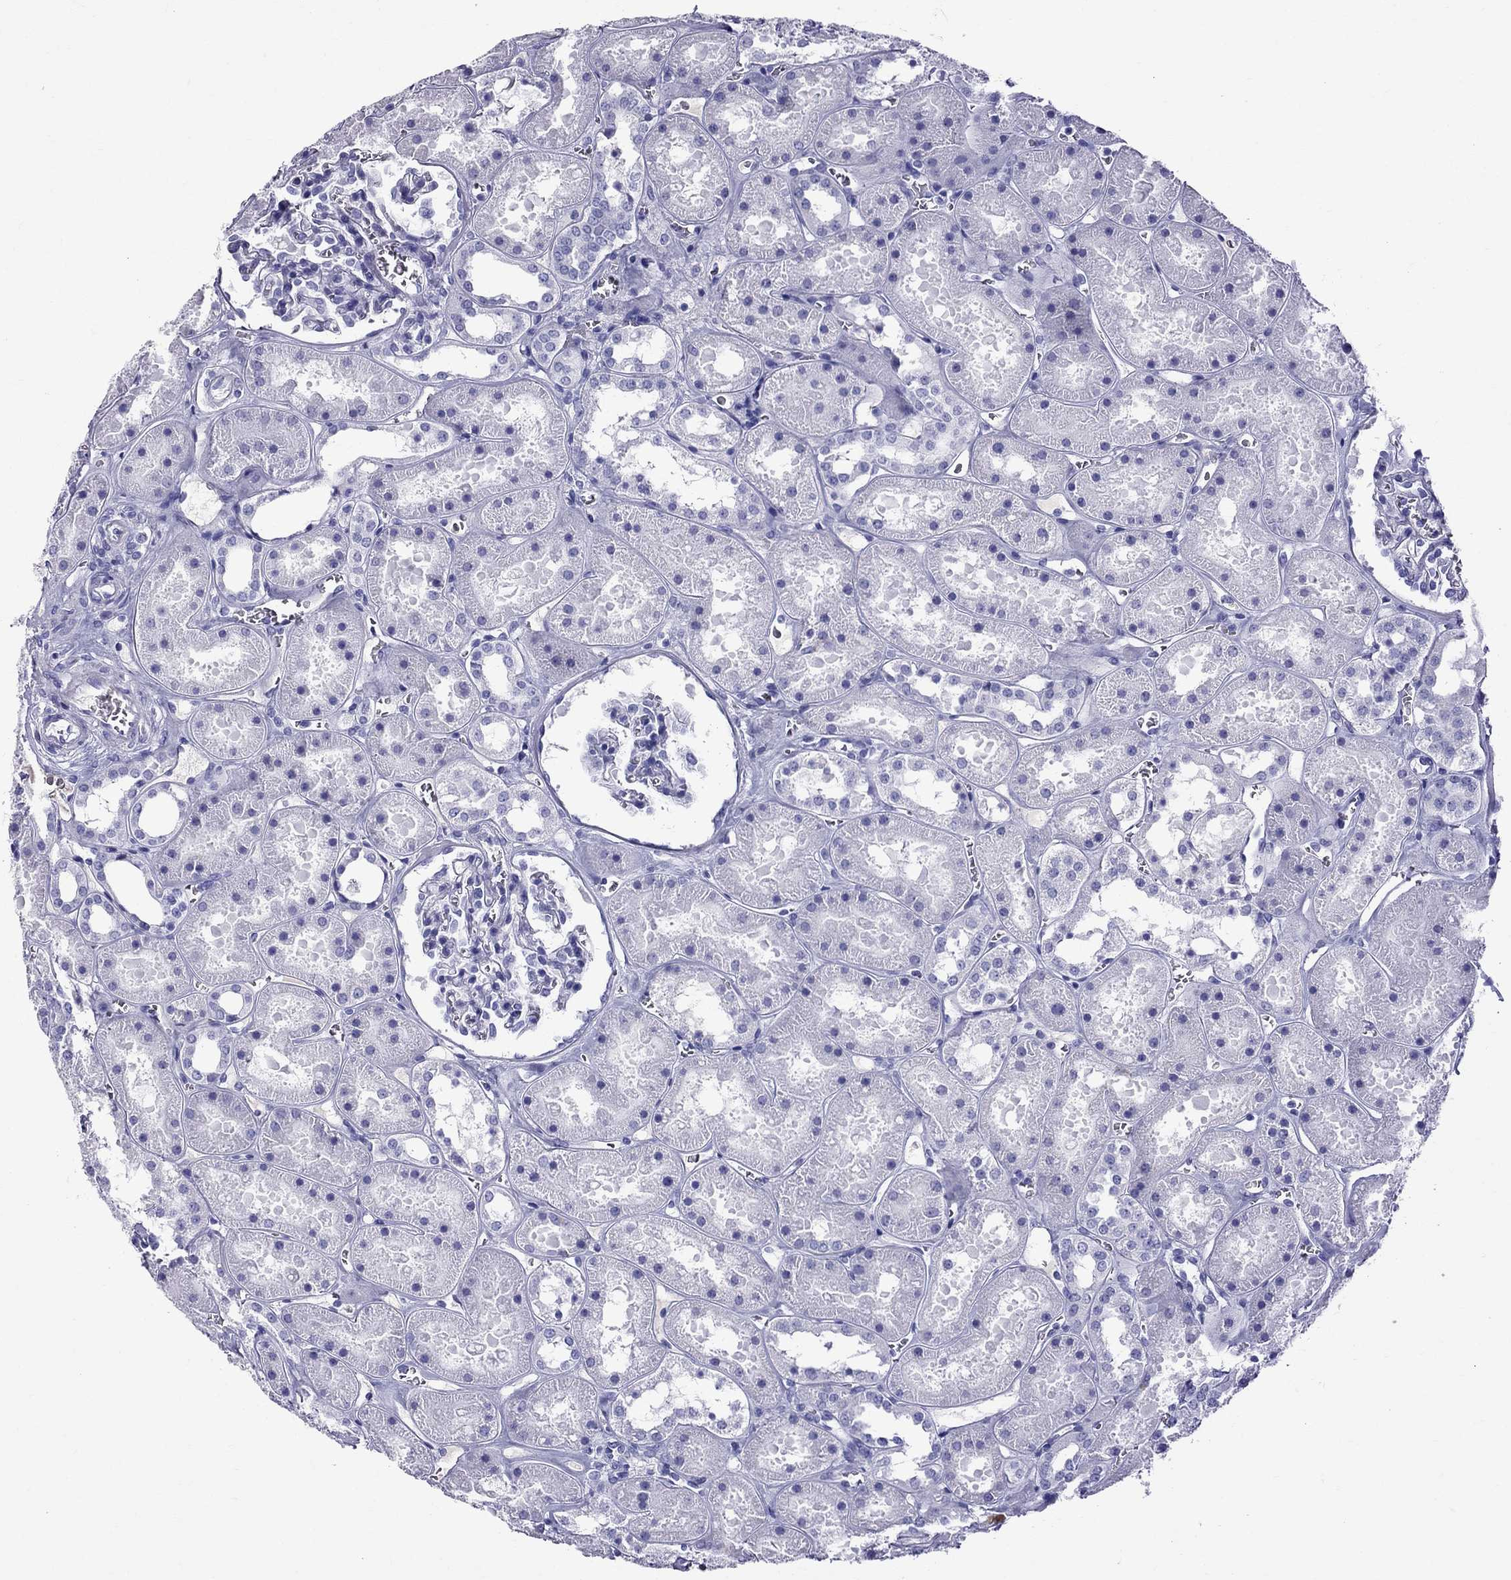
{"staining": {"intensity": "negative", "quantity": "none", "location": "none"}, "tissue": "kidney", "cell_type": "Cells in glomeruli", "image_type": "normal", "snomed": [{"axis": "morphology", "description": "Normal tissue, NOS"}, {"axis": "topography", "description": "Kidney"}], "caption": "An immunohistochemistry (IHC) histopathology image of normal kidney is shown. There is no staining in cells in glomeruli of kidney. (Immunohistochemistry (ihc), brightfield microscopy, high magnification).", "gene": "SCART1", "patient": {"sex": "female", "age": 41}}